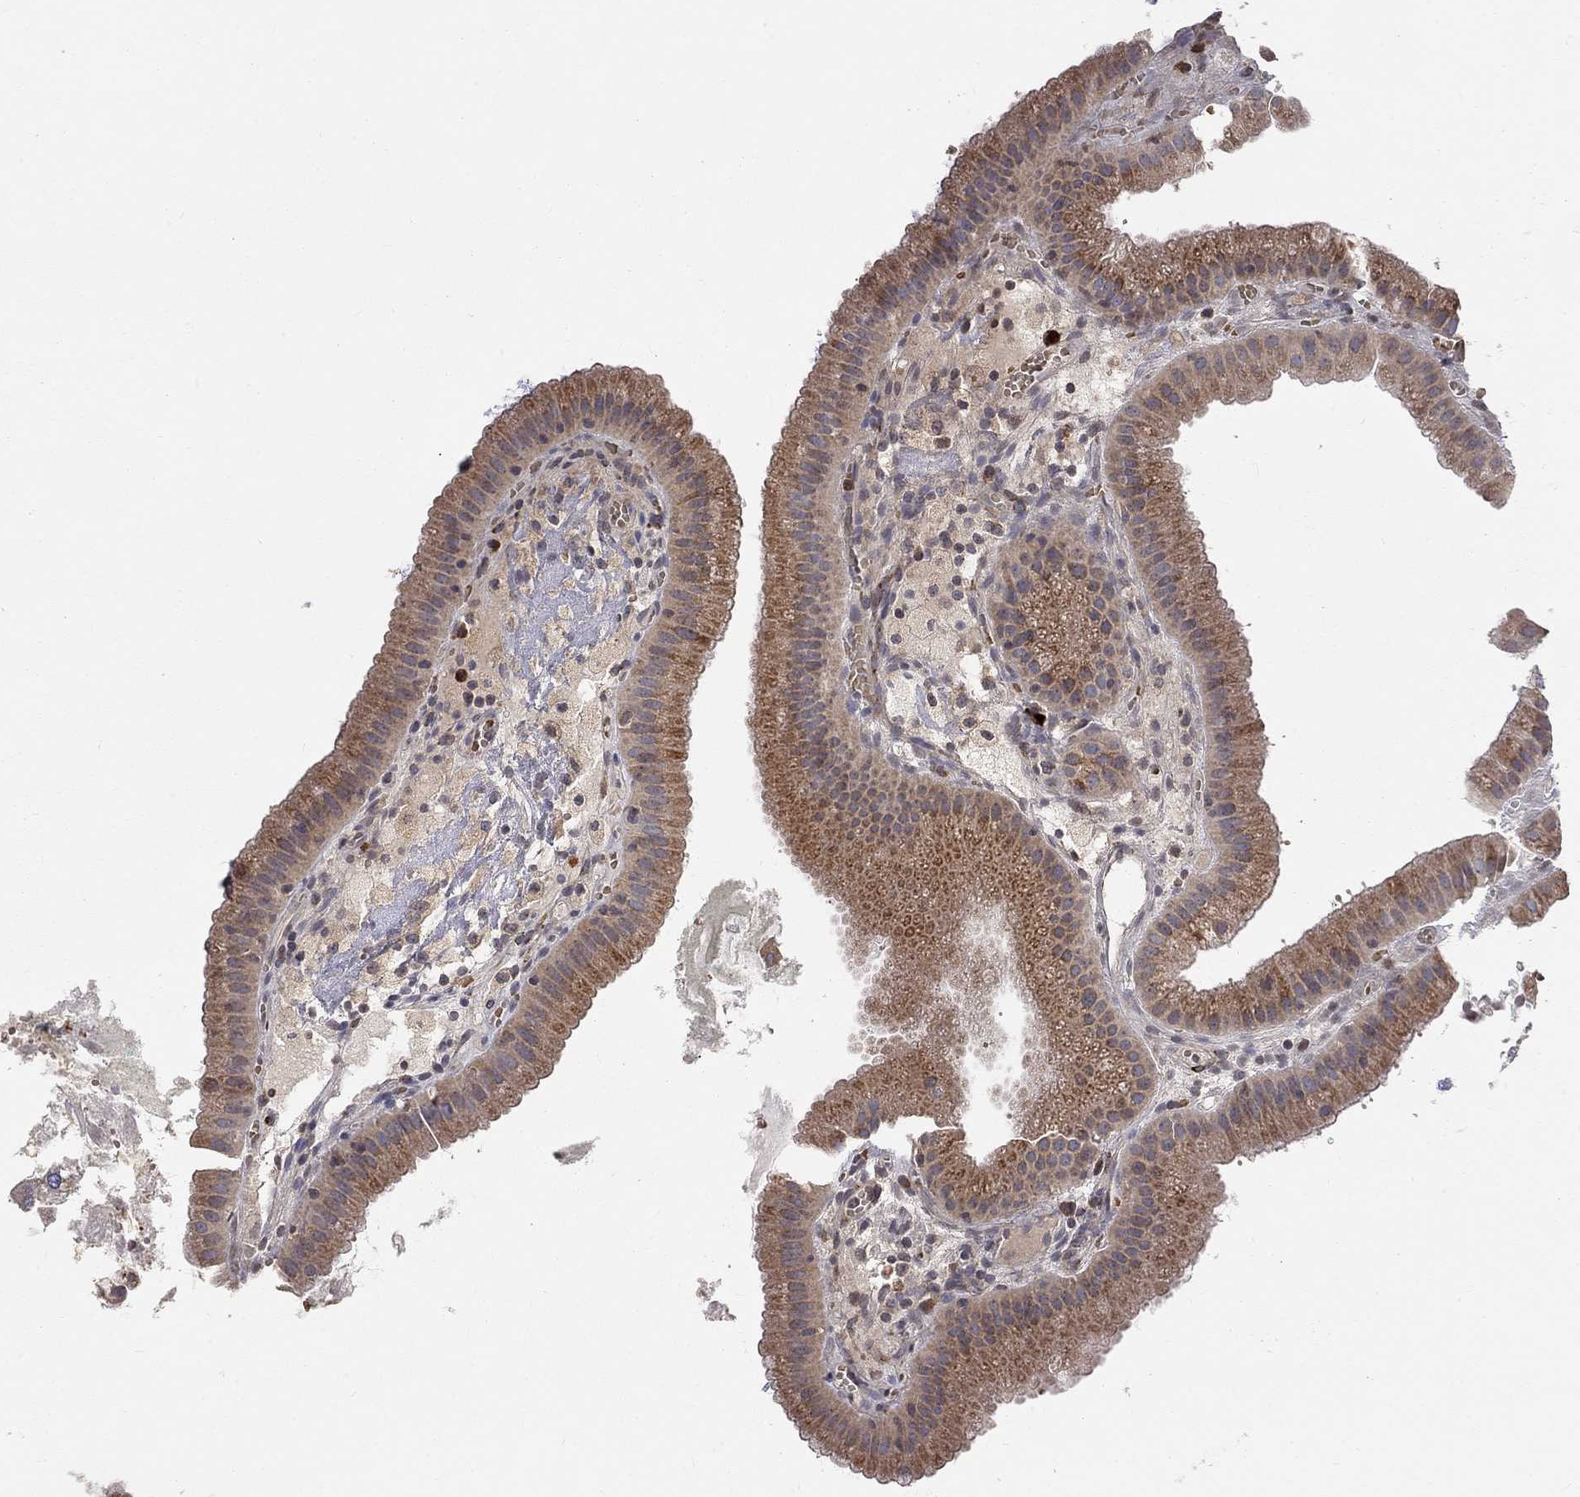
{"staining": {"intensity": "strong", "quantity": "25%-75%", "location": "cytoplasmic/membranous"}, "tissue": "gallbladder", "cell_type": "Glandular cells", "image_type": "normal", "snomed": [{"axis": "morphology", "description": "Normal tissue, NOS"}, {"axis": "topography", "description": "Gallbladder"}], "caption": "The image demonstrates staining of unremarkable gallbladder, revealing strong cytoplasmic/membranous protein staining (brown color) within glandular cells. The staining was performed using DAB to visualize the protein expression in brown, while the nuclei were stained in blue with hematoxylin (Magnification: 20x).", "gene": "CASTOR1", "patient": {"sex": "male", "age": 67}}